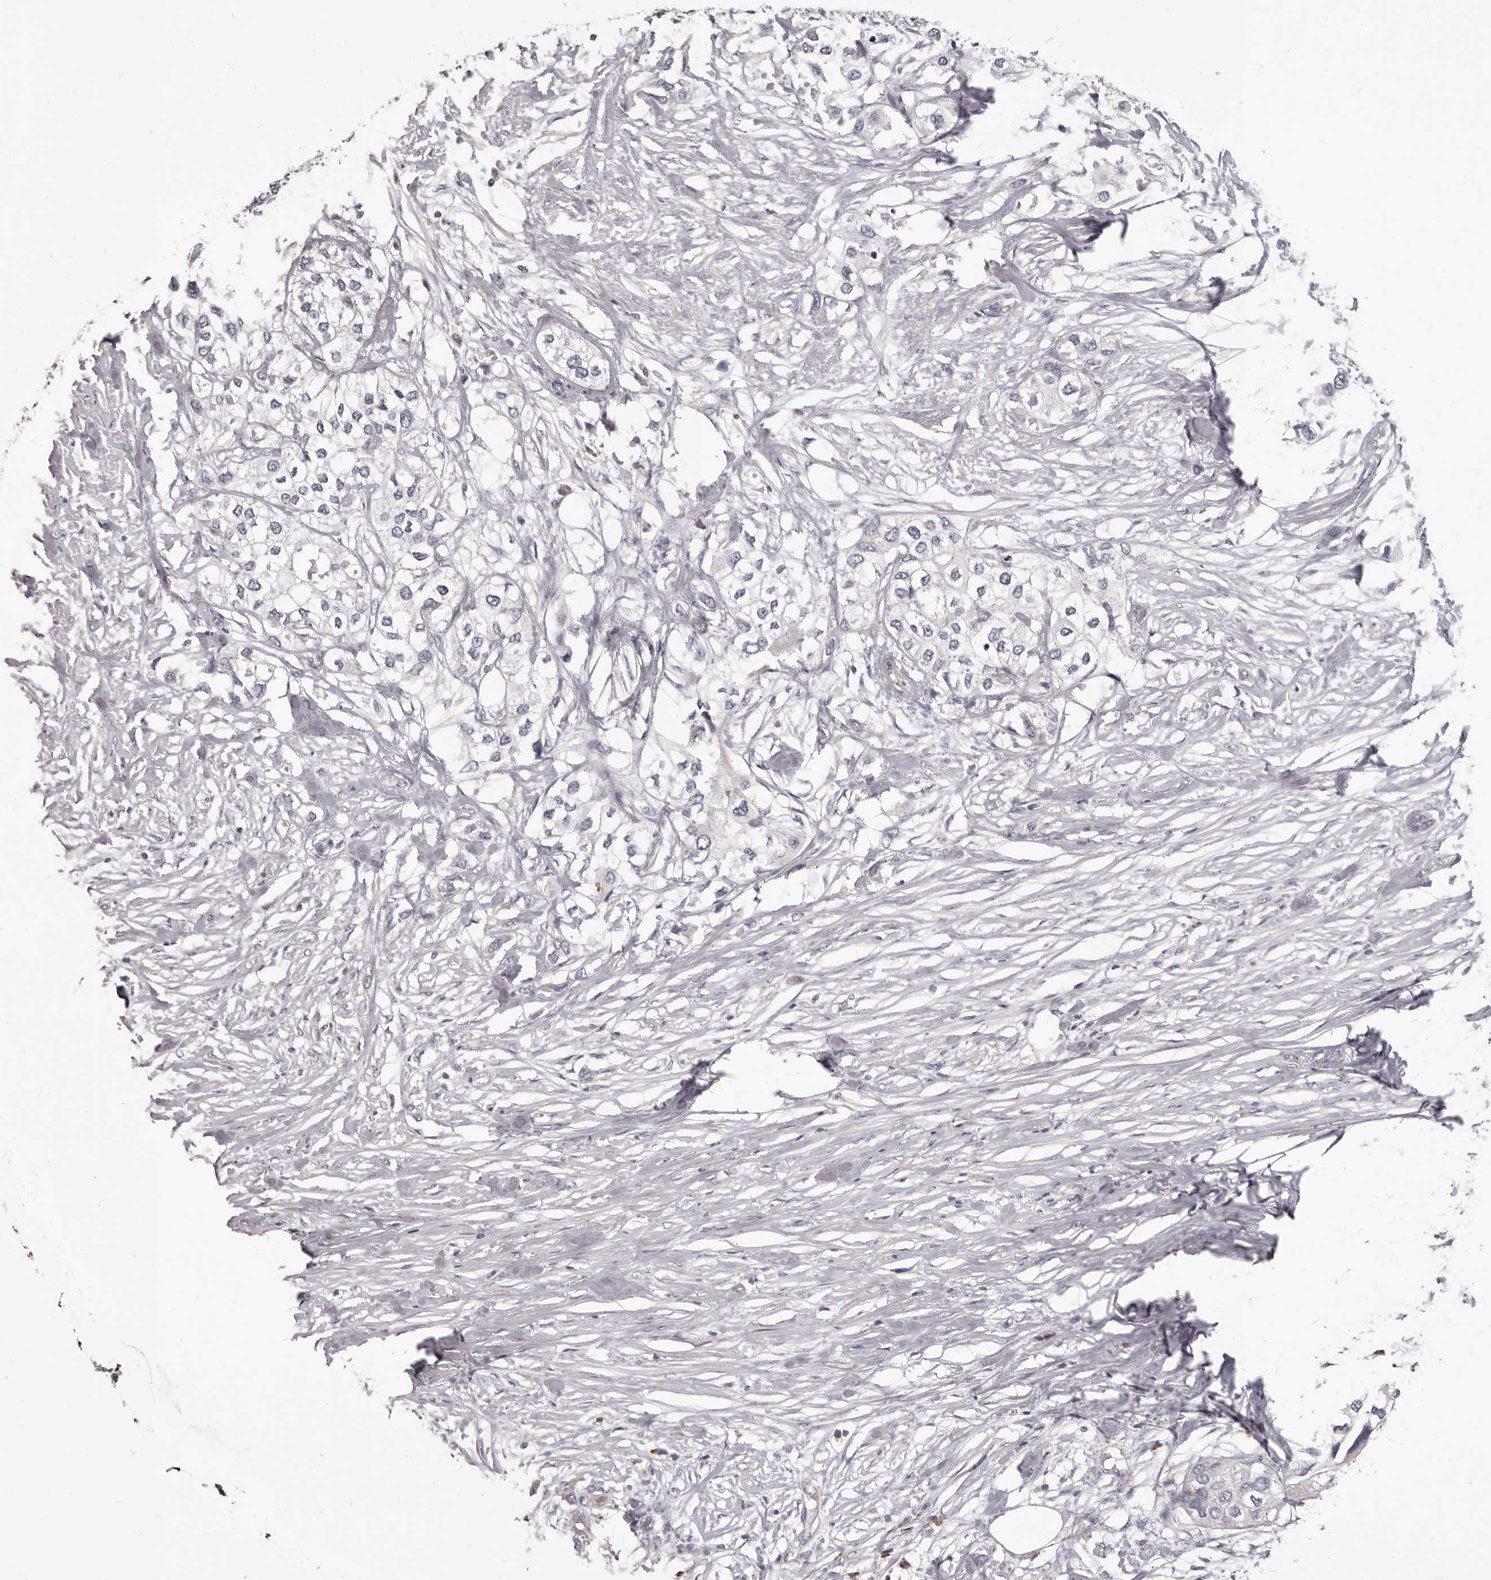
{"staining": {"intensity": "negative", "quantity": "none", "location": "none"}, "tissue": "urothelial cancer", "cell_type": "Tumor cells", "image_type": "cancer", "snomed": [{"axis": "morphology", "description": "Urothelial carcinoma, High grade"}, {"axis": "topography", "description": "Urinary bladder"}], "caption": "A histopathology image of human high-grade urothelial carcinoma is negative for staining in tumor cells.", "gene": "PRMT2", "patient": {"sex": "male", "age": 64}}